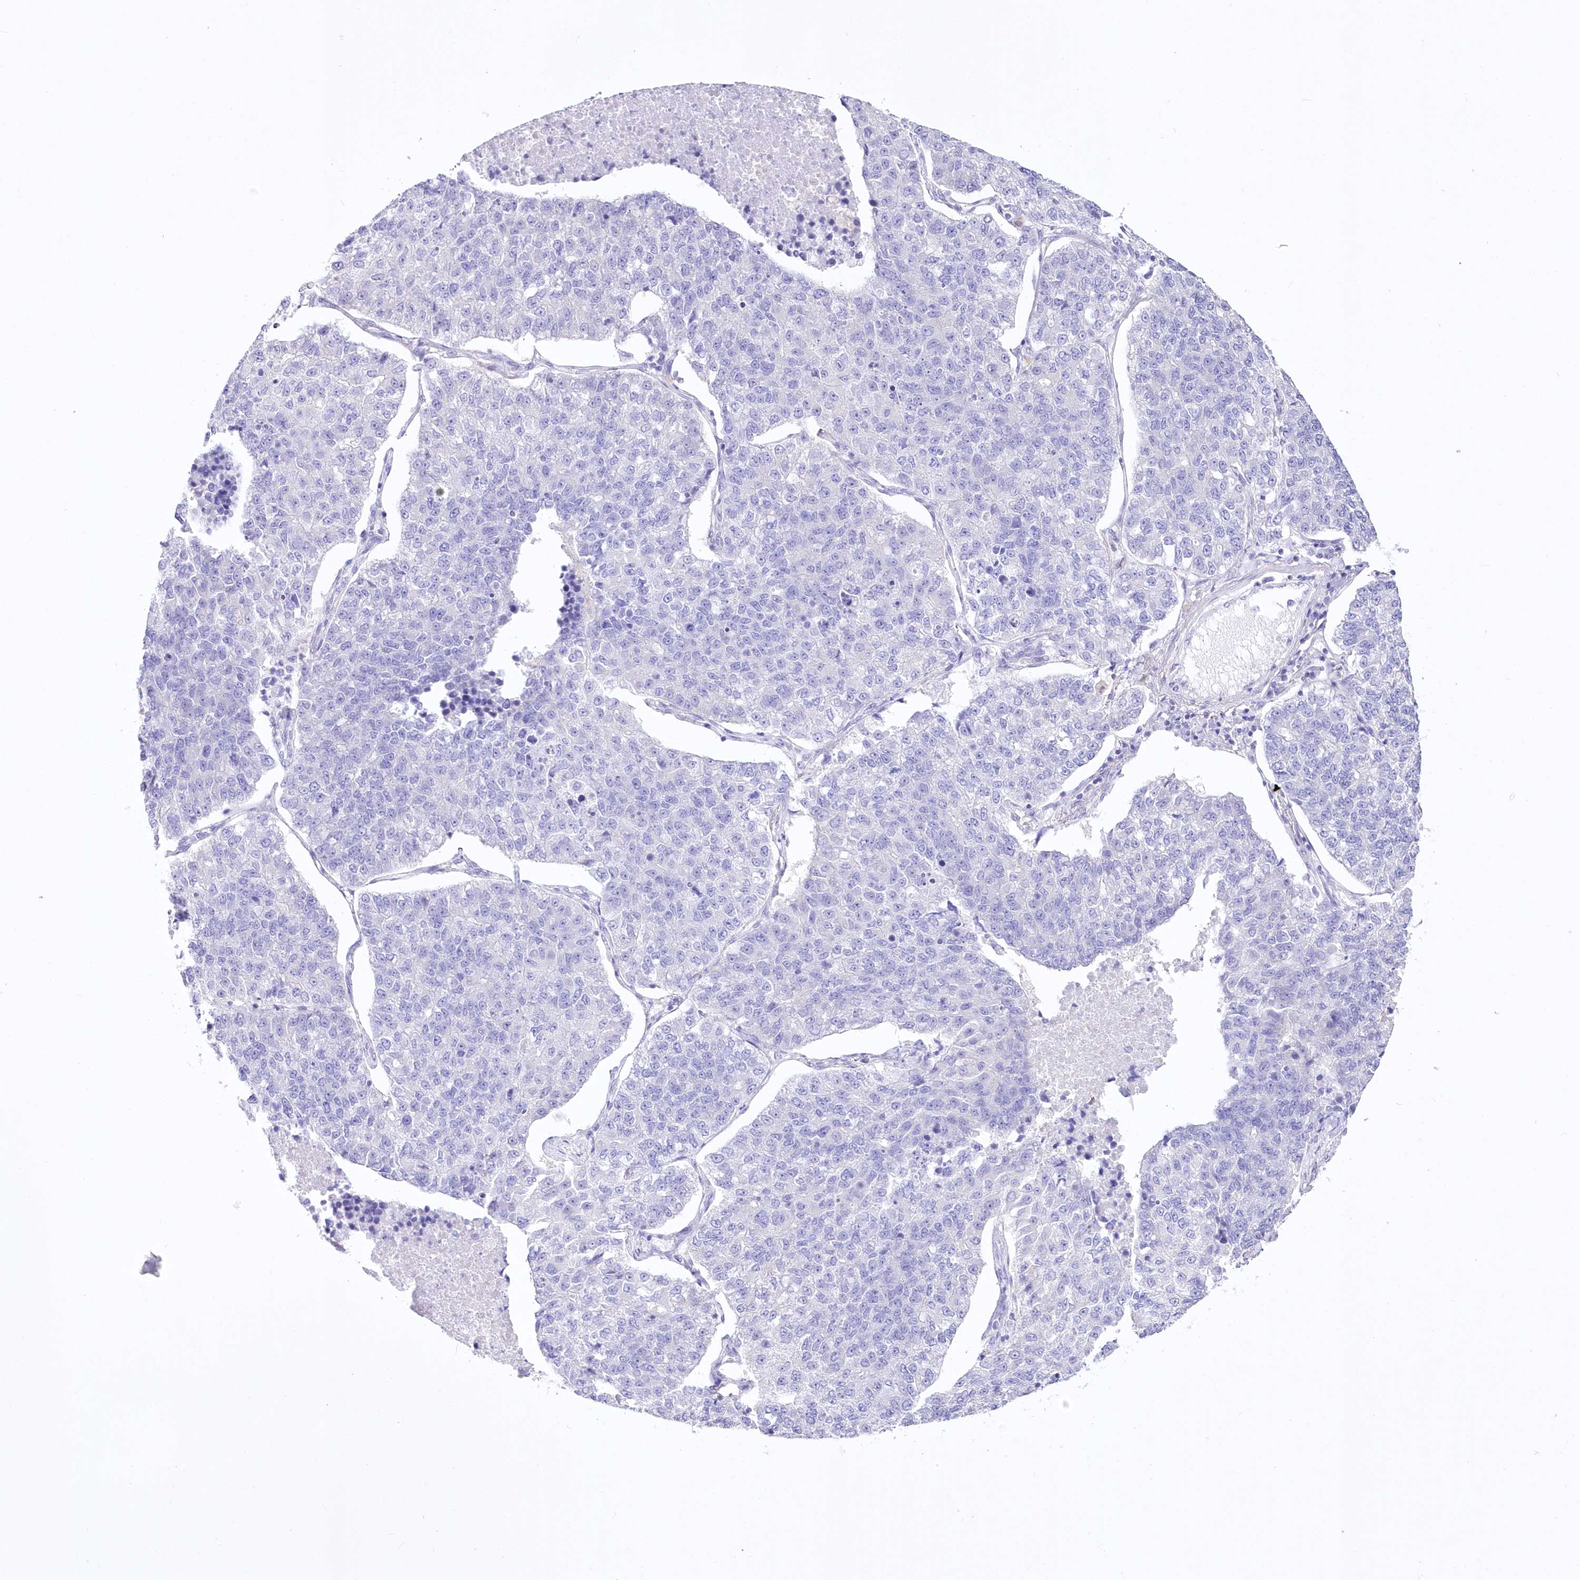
{"staining": {"intensity": "negative", "quantity": "none", "location": "none"}, "tissue": "lung cancer", "cell_type": "Tumor cells", "image_type": "cancer", "snomed": [{"axis": "morphology", "description": "Adenocarcinoma, NOS"}, {"axis": "topography", "description": "Lung"}], "caption": "A micrograph of lung cancer (adenocarcinoma) stained for a protein reveals no brown staining in tumor cells.", "gene": "UBA6", "patient": {"sex": "male", "age": 49}}